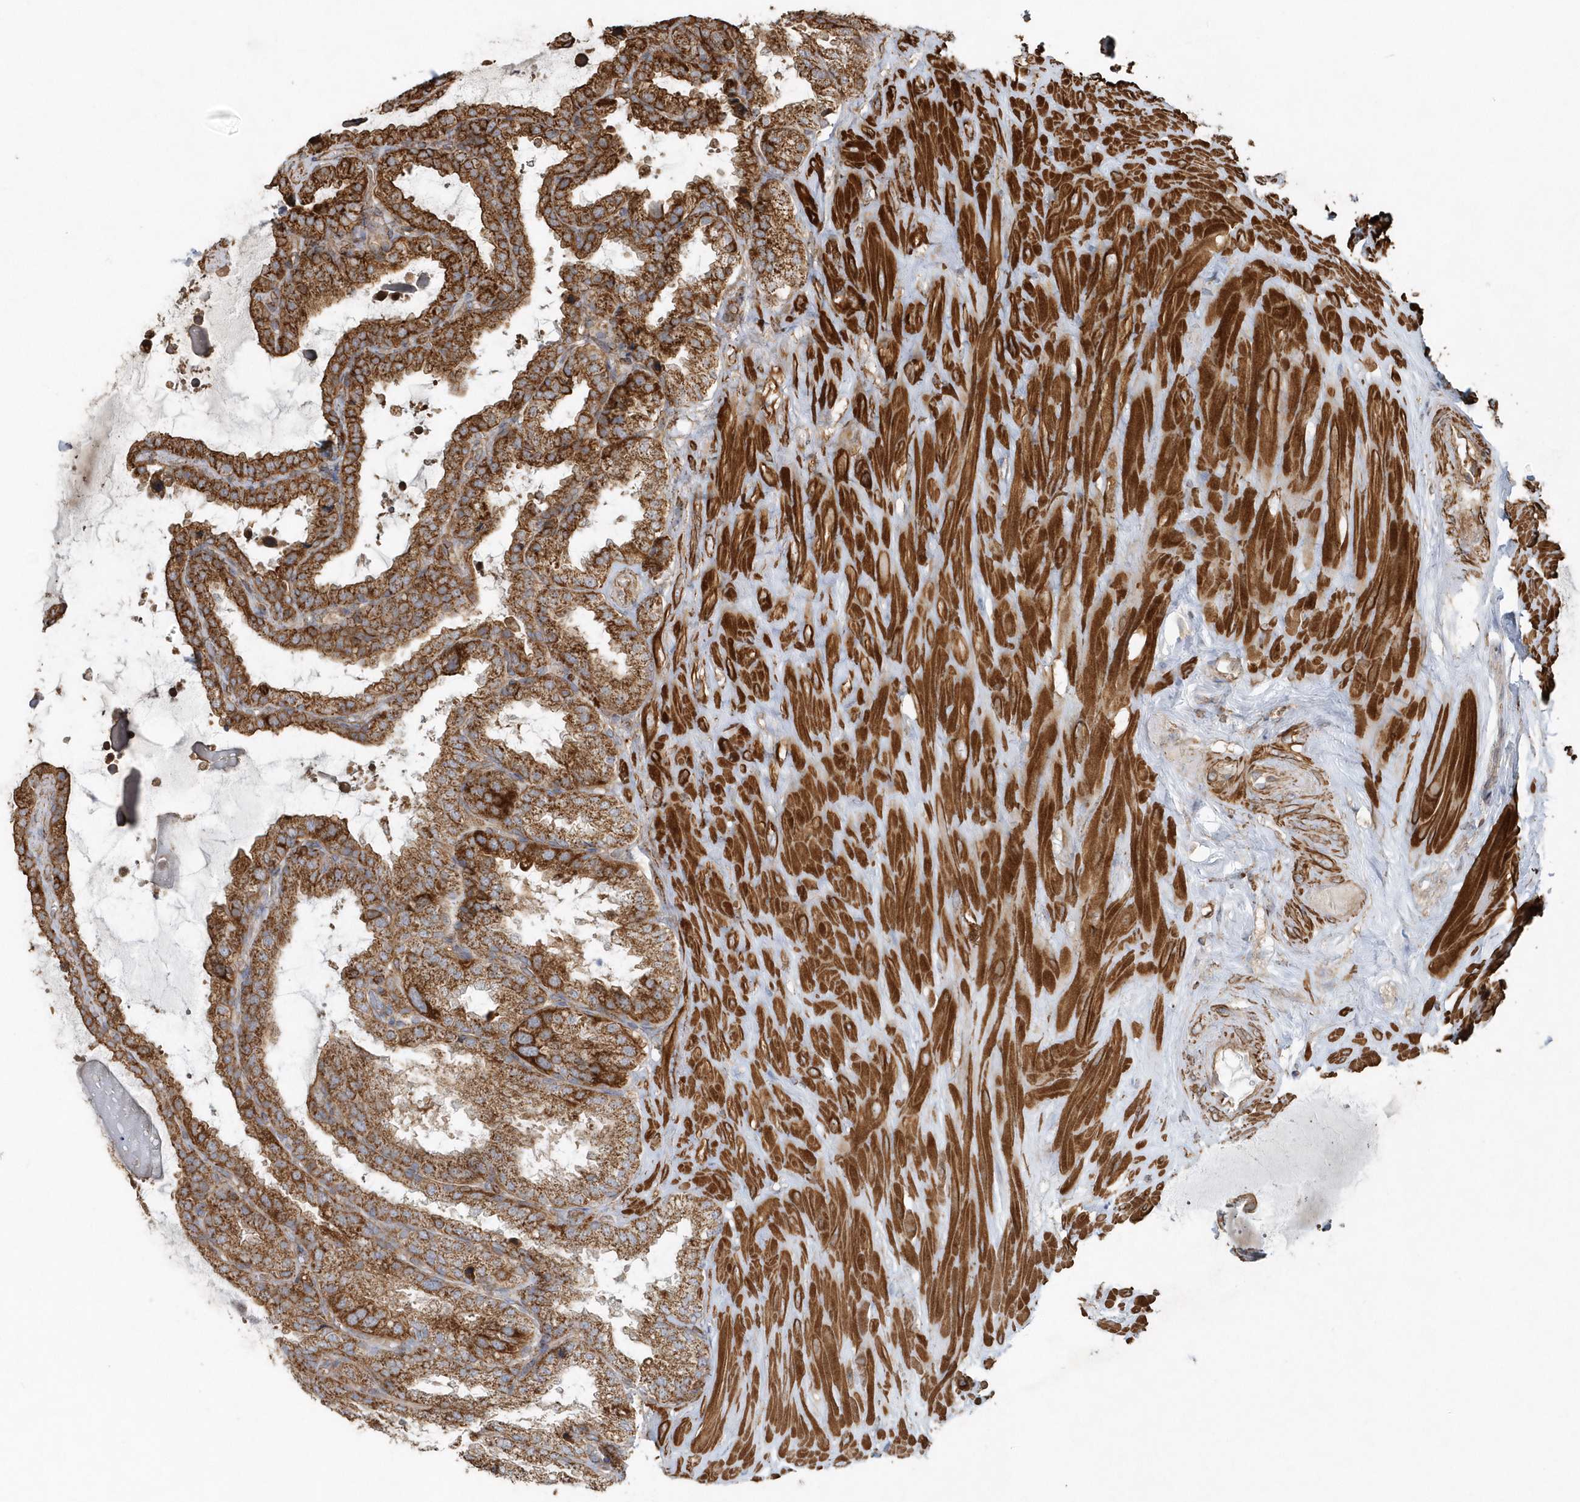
{"staining": {"intensity": "strong", "quantity": ">75%", "location": "cytoplasmic/membranous"}, "tissue": "seminal vesicle", "cell_type": "Glandular cells", "image_type": "normal", "snomed": [{"axis": "morphology", "description": "Normal tissue, NOS"}, {"axis": "topography", "description": "Seminal veicle"}], "caption": "A brown stain shows strong cytoplasmic/membranous expression of a protein in glandular cells of normal human seminal vesicle. Nuclei are stained in blue.", "gene": "MMUT", "patient": {"sex": "male", "age": 46}}